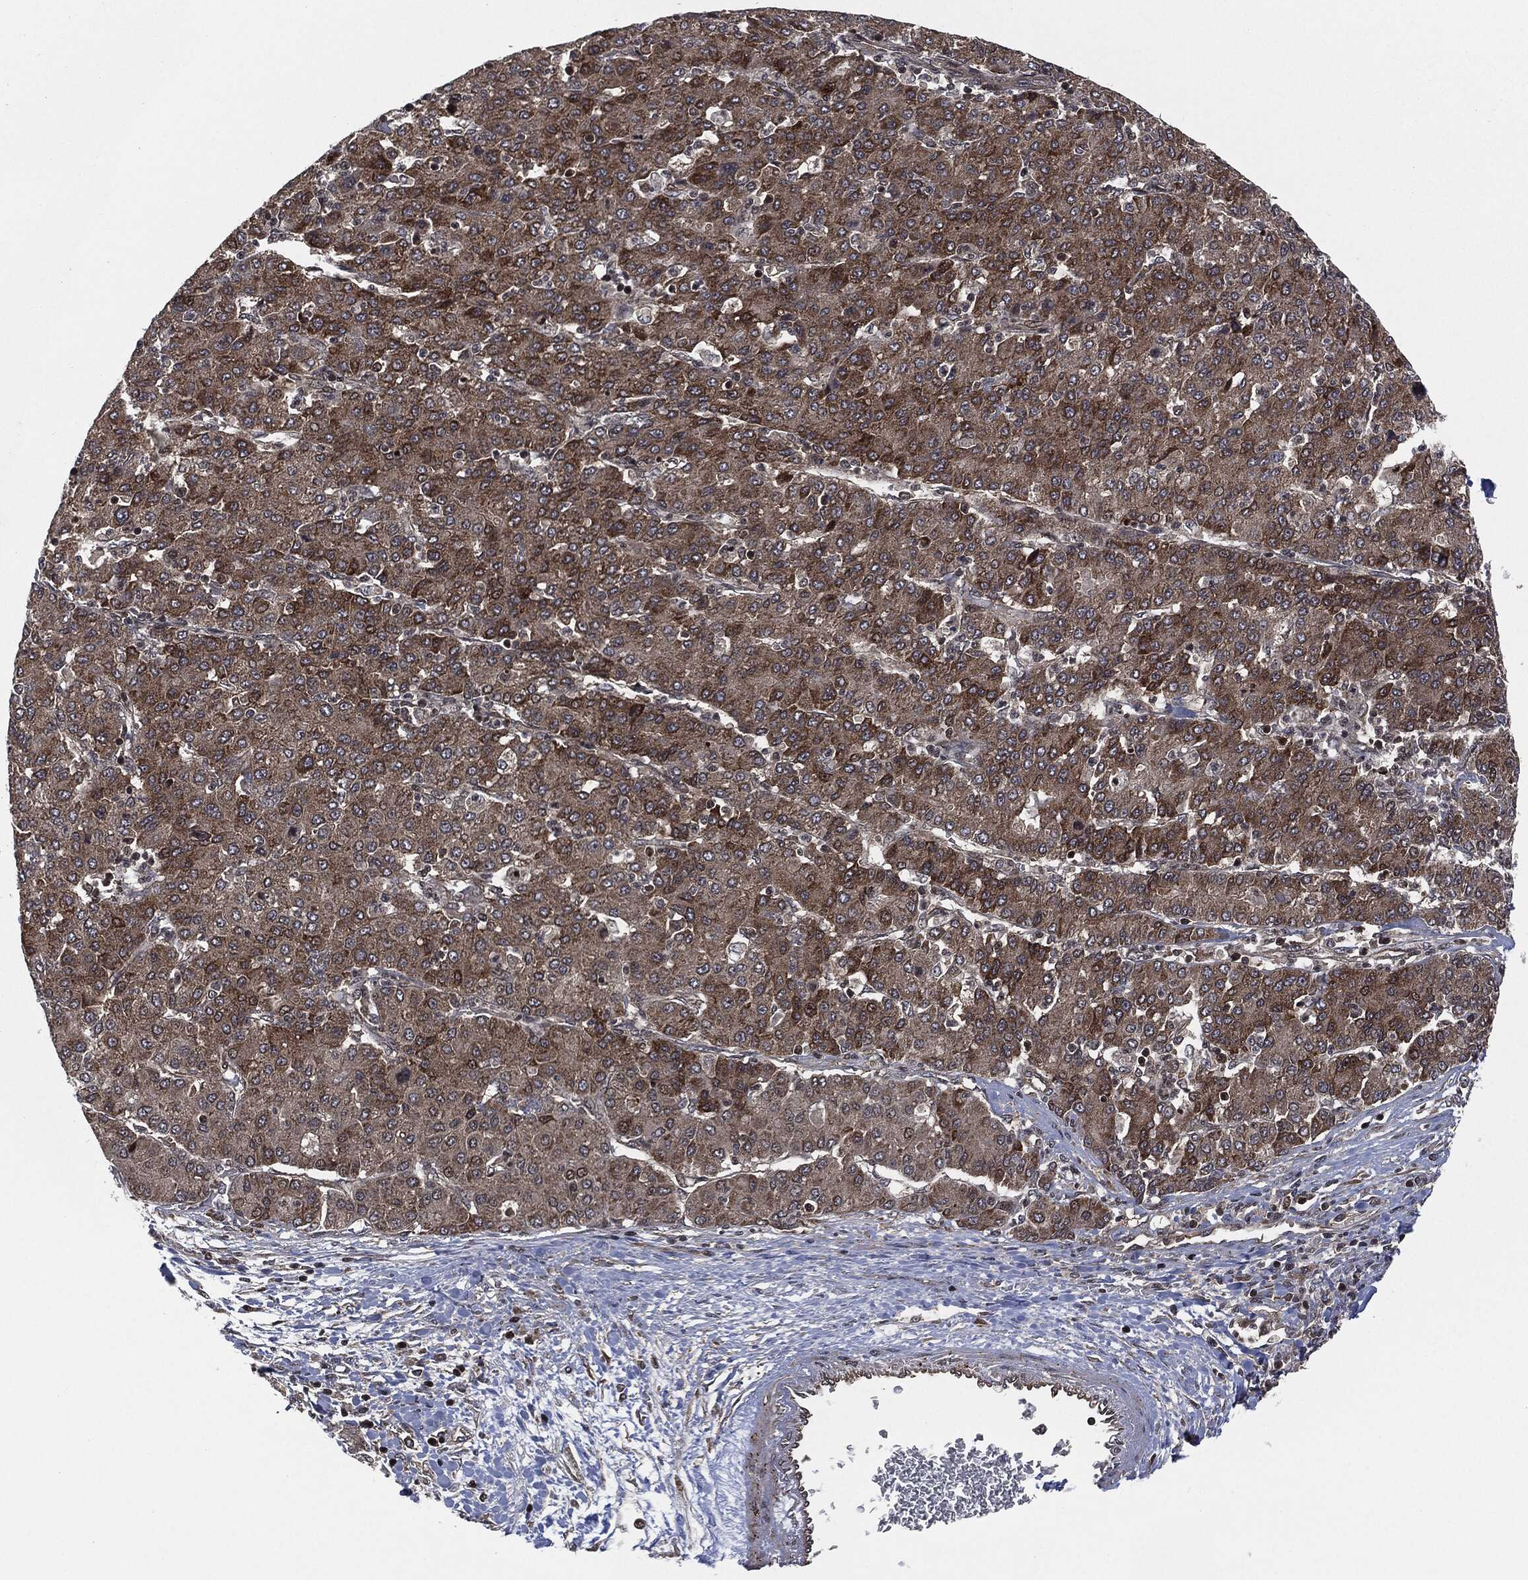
{"staining": {"intensity": "moderate", "quantity": ">75%", "location": "cytoplasmic/membranous"}, "tissue": "liver cancer", "cell_type": "Tumor cells", "image_type": "cancer", "snomed": [{"axis": "morphology", "description": "Carcinoma, Hepatocellular, NOS"}, {"axis": "topography", "description": "Liver"}], "caption": "Immunohistochemistry histopathology image of liver hepatocellular carcinoma stained for a protein (brown), which displays medium levels of moderate cytoplasmic/membranous expression in about >75% of tumor cells.", "gene": "HRAS", "patient": {"sex": "male", "age": 65}}